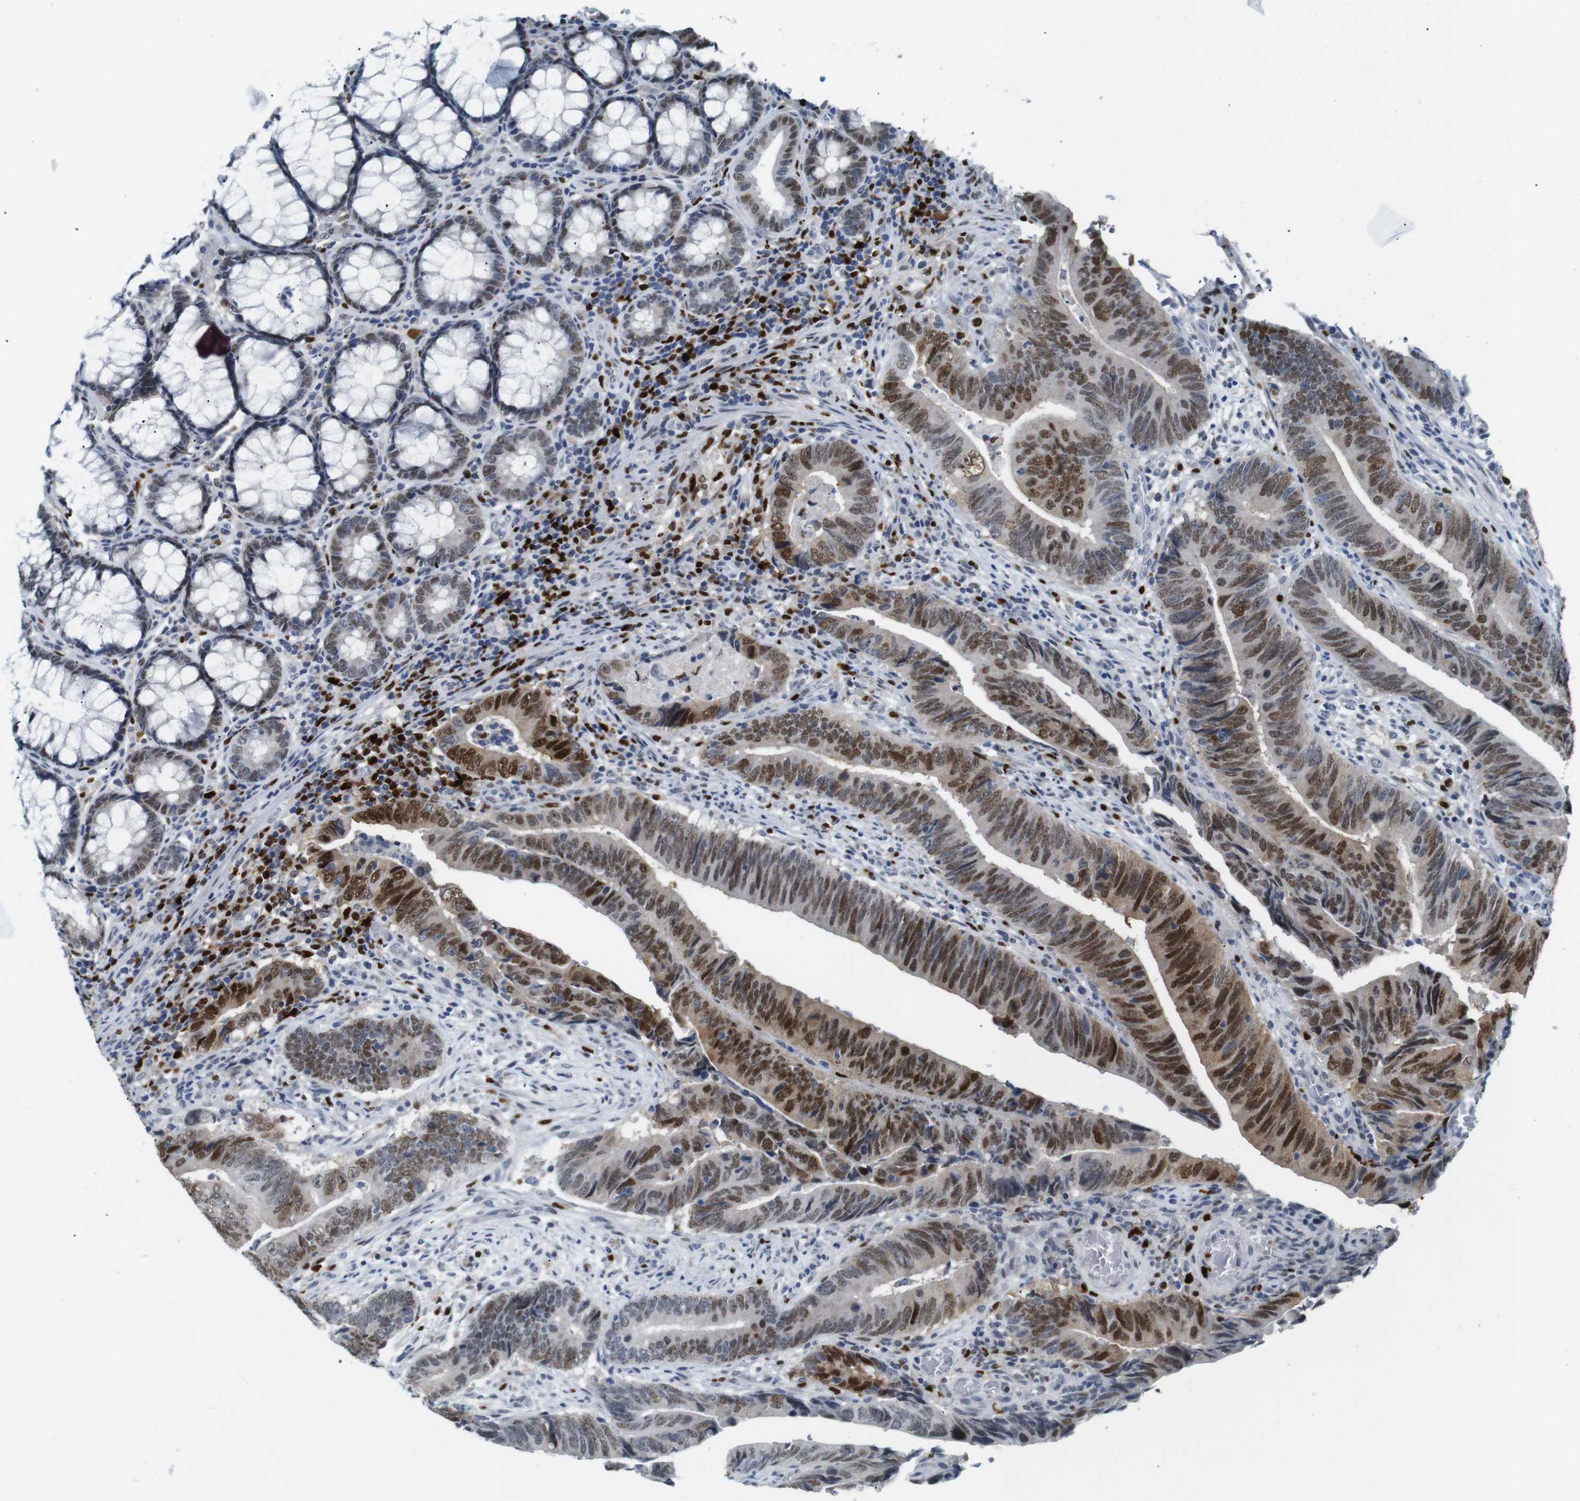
{"staining": {"intensity": "moderate", "quantity": ">75%", "location": "nuclear"}, "tissue": "colorectal cancer", "cell_type": "Tumor cells", "image_type": "cancer", "snomed": [{"axis": "morphology", "description": "Normal tissue, NOS"}, {"axis": "morphology", "description": "Adenocarcinoma, NOS"}, {"axis": "topography", "description": "Colon"}], "caption": "Adenocarcinoma (colorectal) stained with DAB (3,3'-diaminobenzidine) IHC exhibits medium levels of moderate nuclear positivity in approximately >75% of tumor cells. The staining was performed using DAB, with brown indicating positive protein expression. Nuclei are stained blue with hematoxylin.", "gene": "IRF8", "patient": {"sex": "male", "age": 56}}